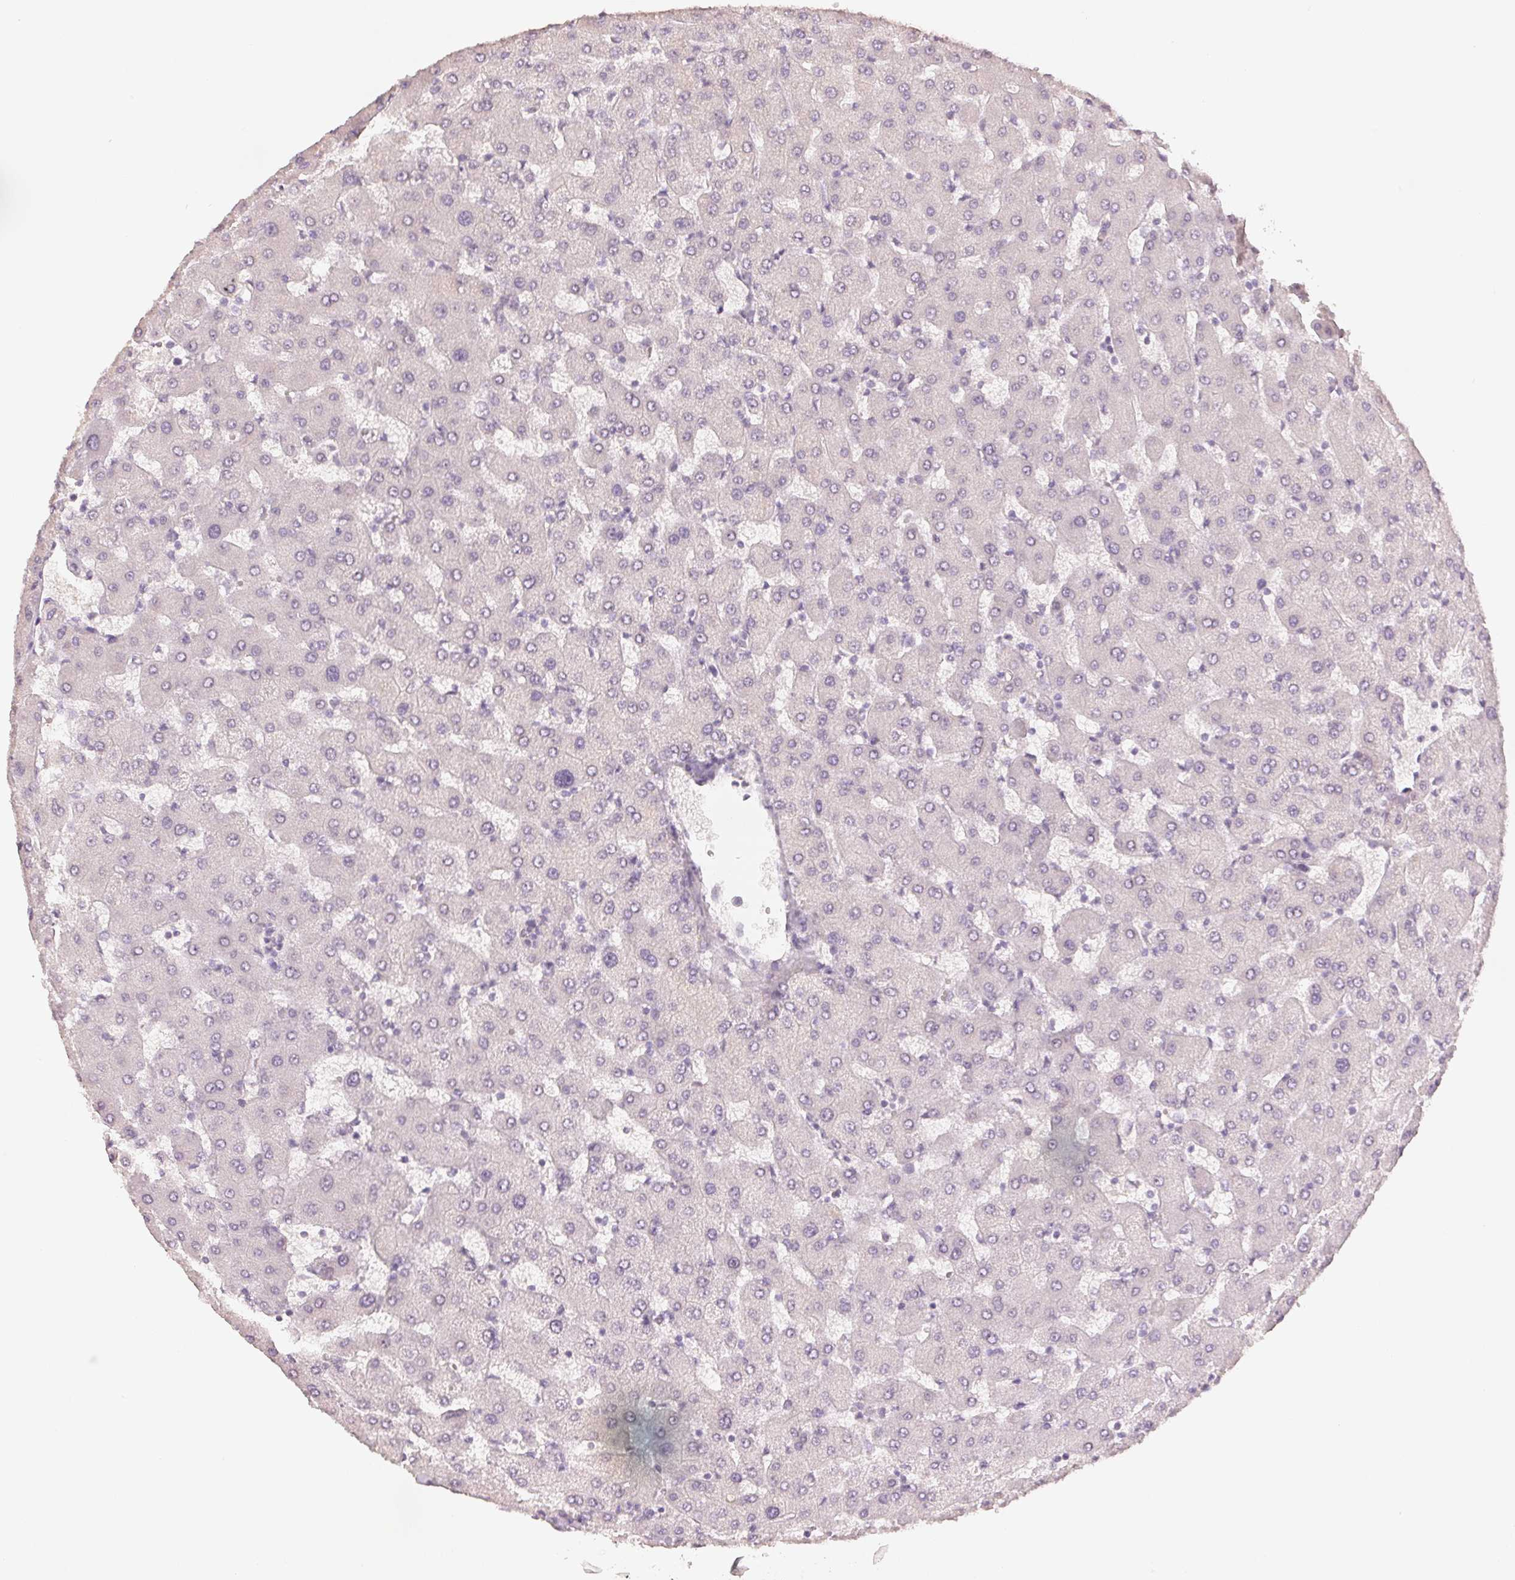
{"staining": {"intensity": "weak", "quantity": ">75%", "location": "nuclear"}, "tissue": "liver", "cell_type": "Cholangiocytes", "image_type": "normal", "snomed": [{"axis": "morphology", "description": "Normal tissue, NOS"}, {"axis": "topography", "description": "Liver"}], "caption": "Liver stained with DAB immunohistochemistry exhibits low levels of weak nuclear staining in about >75% of cholangiocytes.", "gene": "SCGN", "patient": {"sex": "female", "age": 63}}